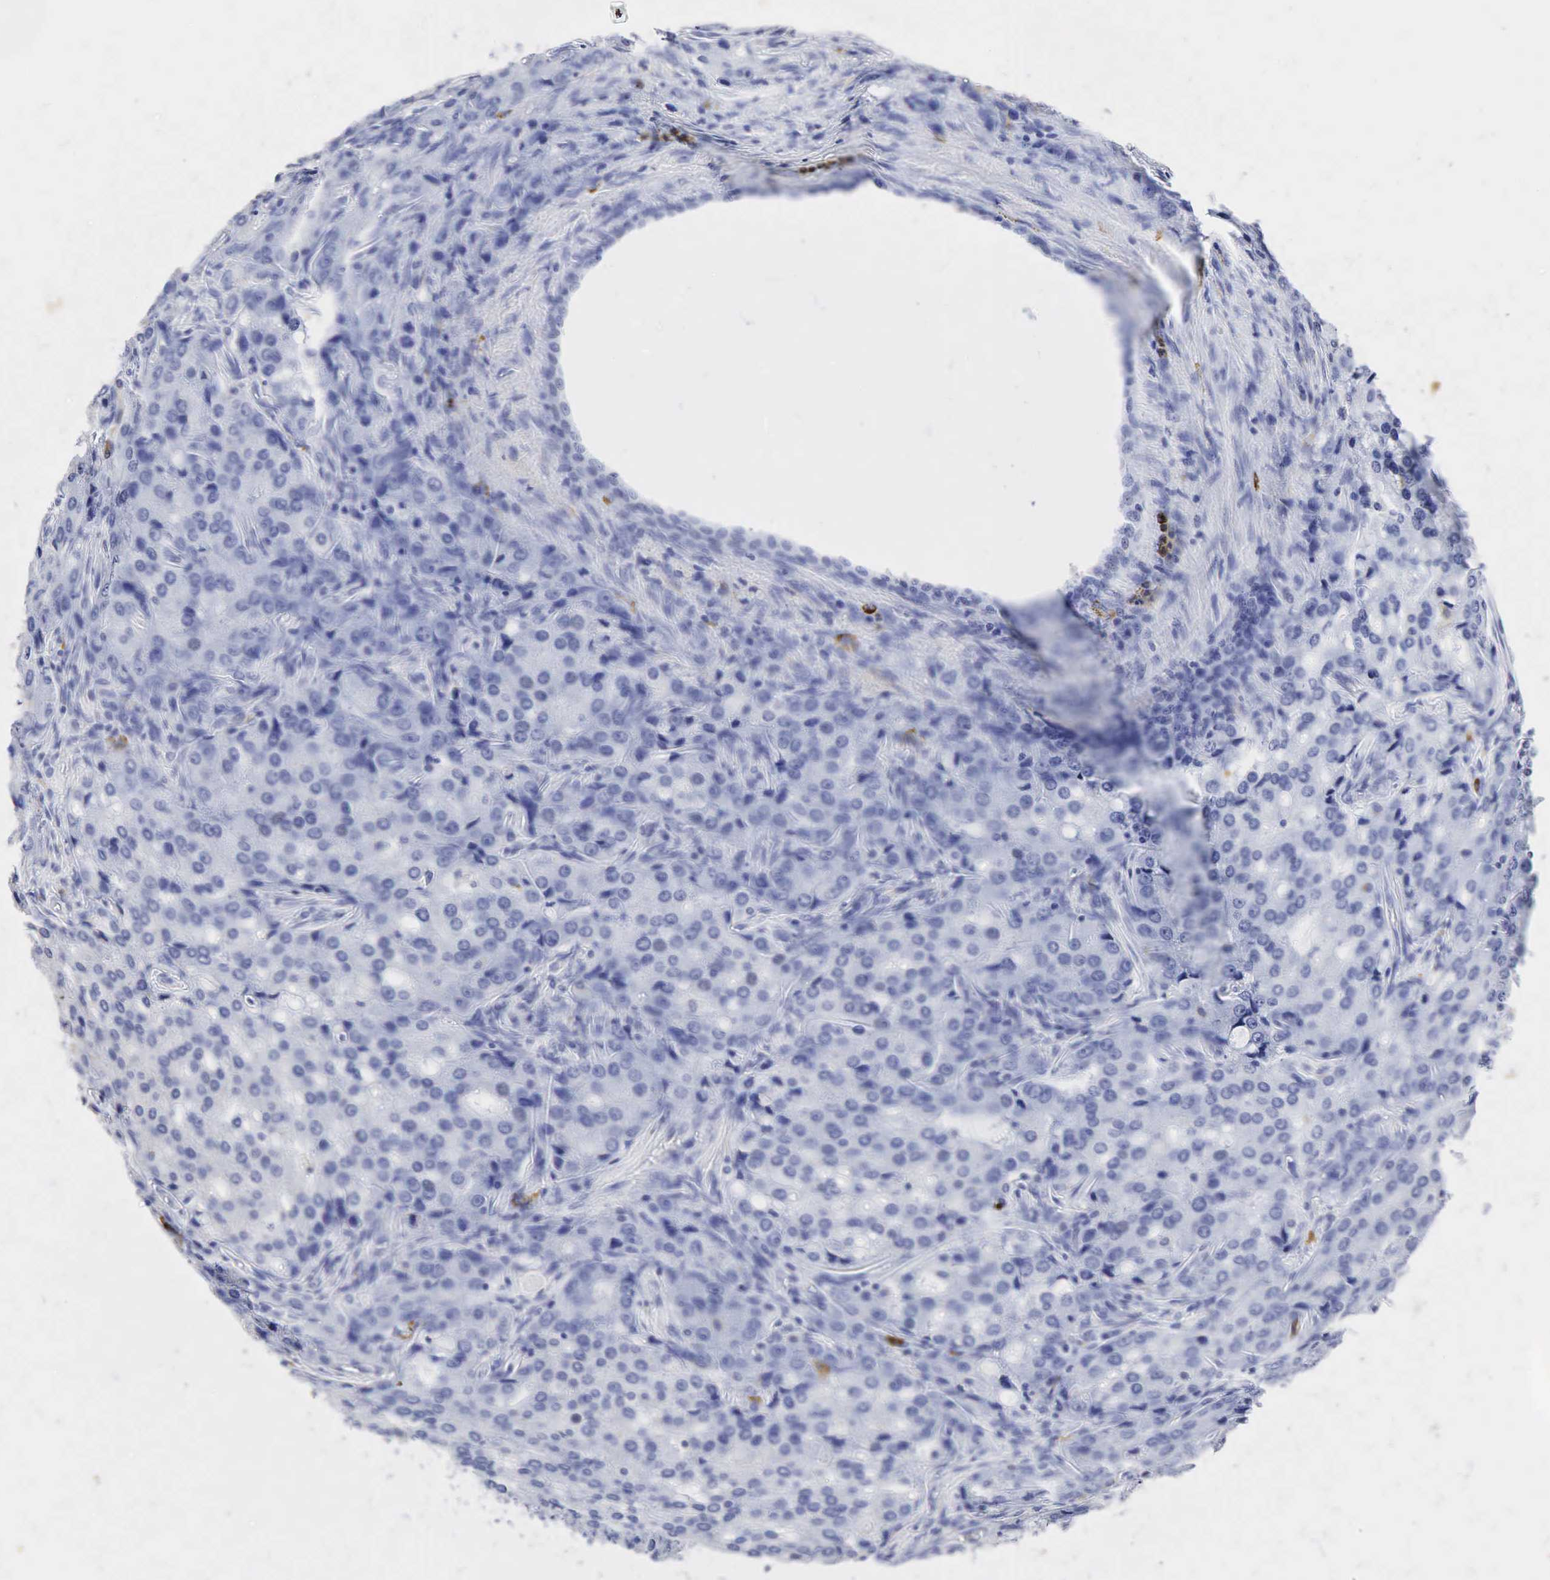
{"staining": {"intensity": "negative", "quantity": "none", "location": "none"}, "tissue": "prostate cancer", "cell_type": "Tumor cells", "image_type": "cancer", "snomed": [{"axis": "morphology", "description": "Adenocarcinoma, Medium grade"}, {"axis": "topography", "description": "Prostate"}], "caption": "Tumor cells are negative for brown protein staining in prostate cancer (adenocarcinoma (medium-grade)).", "gene": "LYZ", "patient": {"sex": "male", "age": 72}}